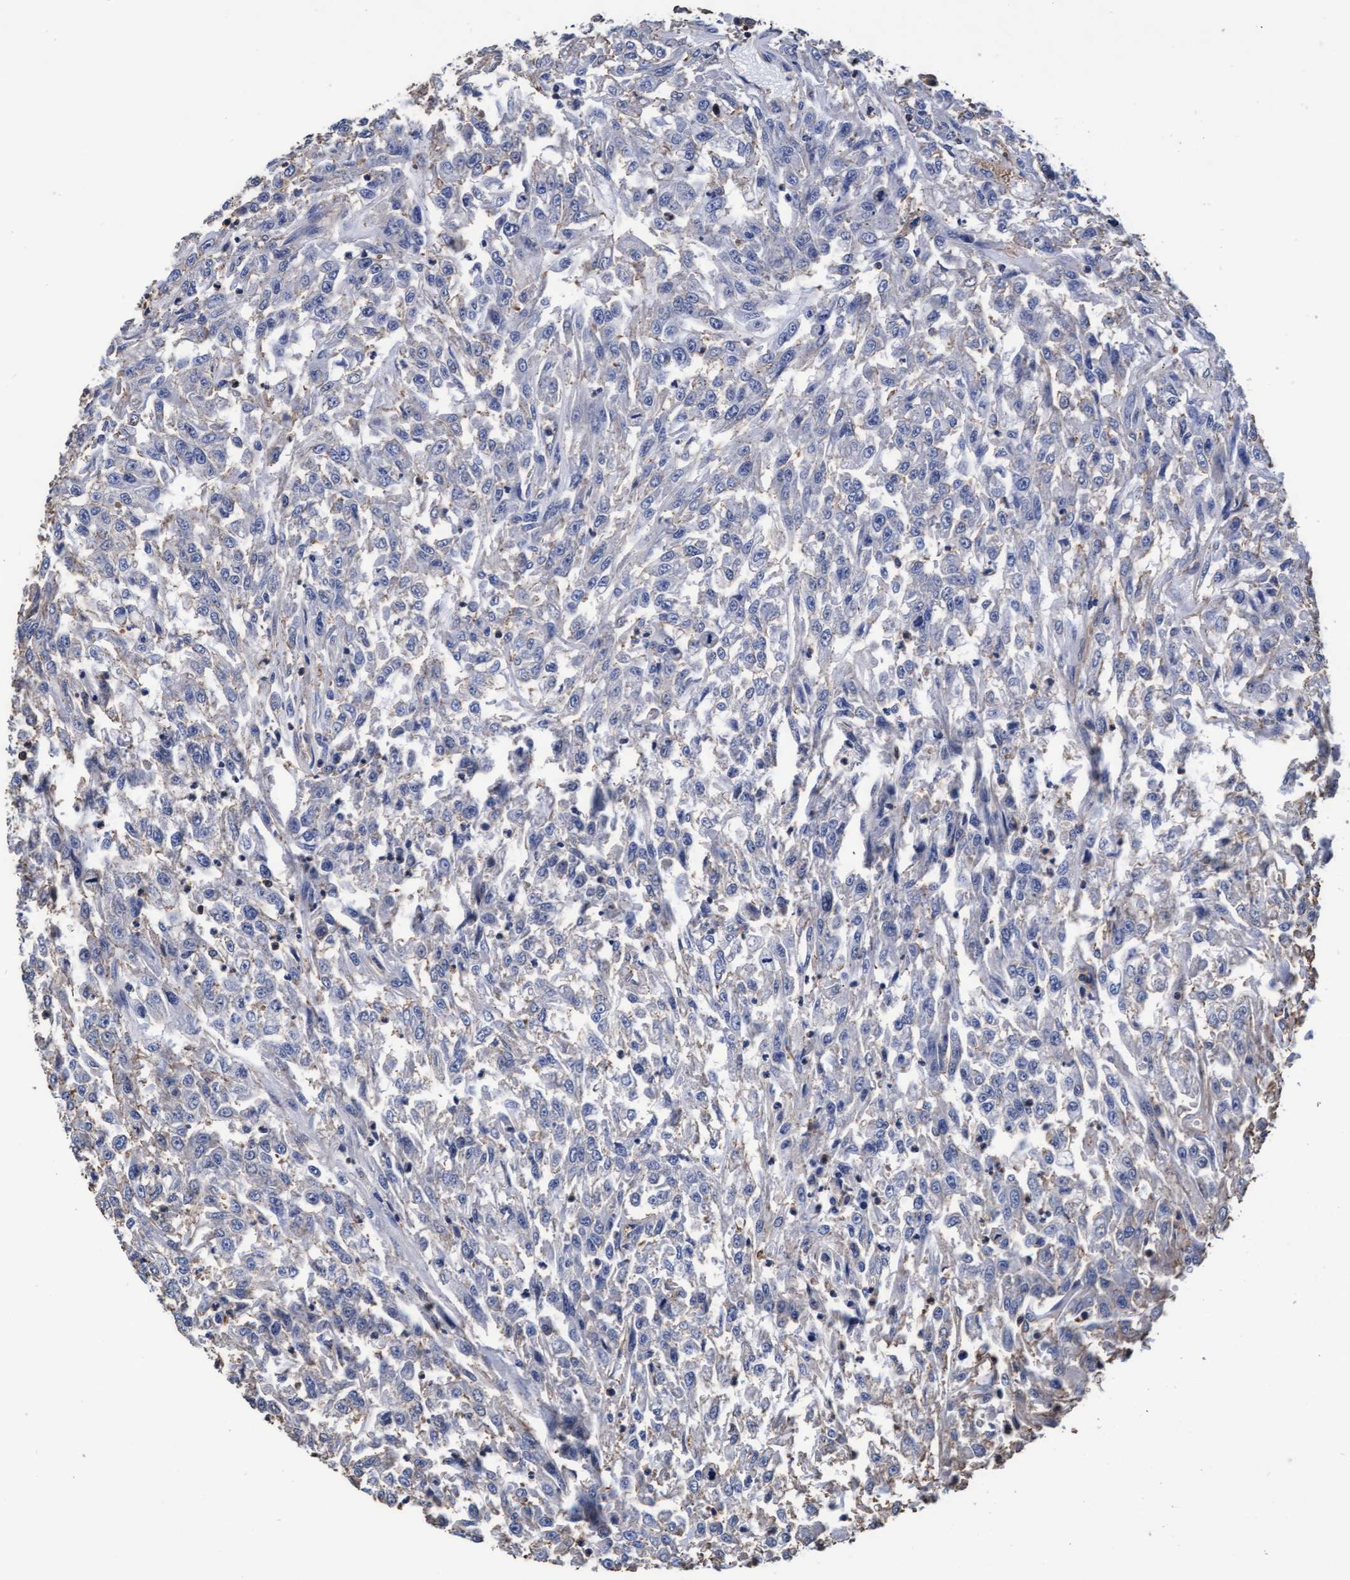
{"staining": {"intensity": "negative", "quantity": "none", "location": "none"}, "tissue": "urothelial cancer", "cell_type": "Tumor cells", "image_type": "cancer", "snomed": [{"axis": "morphology", "description": "Urothelial carcinoma, High grade"}, {"axis": "topography", "description": "Urinary bladder"}], "caption": "A high-resolution histopathology image shows immunohistochemistry (IHC) staining of high-grade urothelial carcinoma, which reveals no significant positivity in tumor cells.", "gene": "GRHPR", "patient": {"sex": "male", "age": 46}}